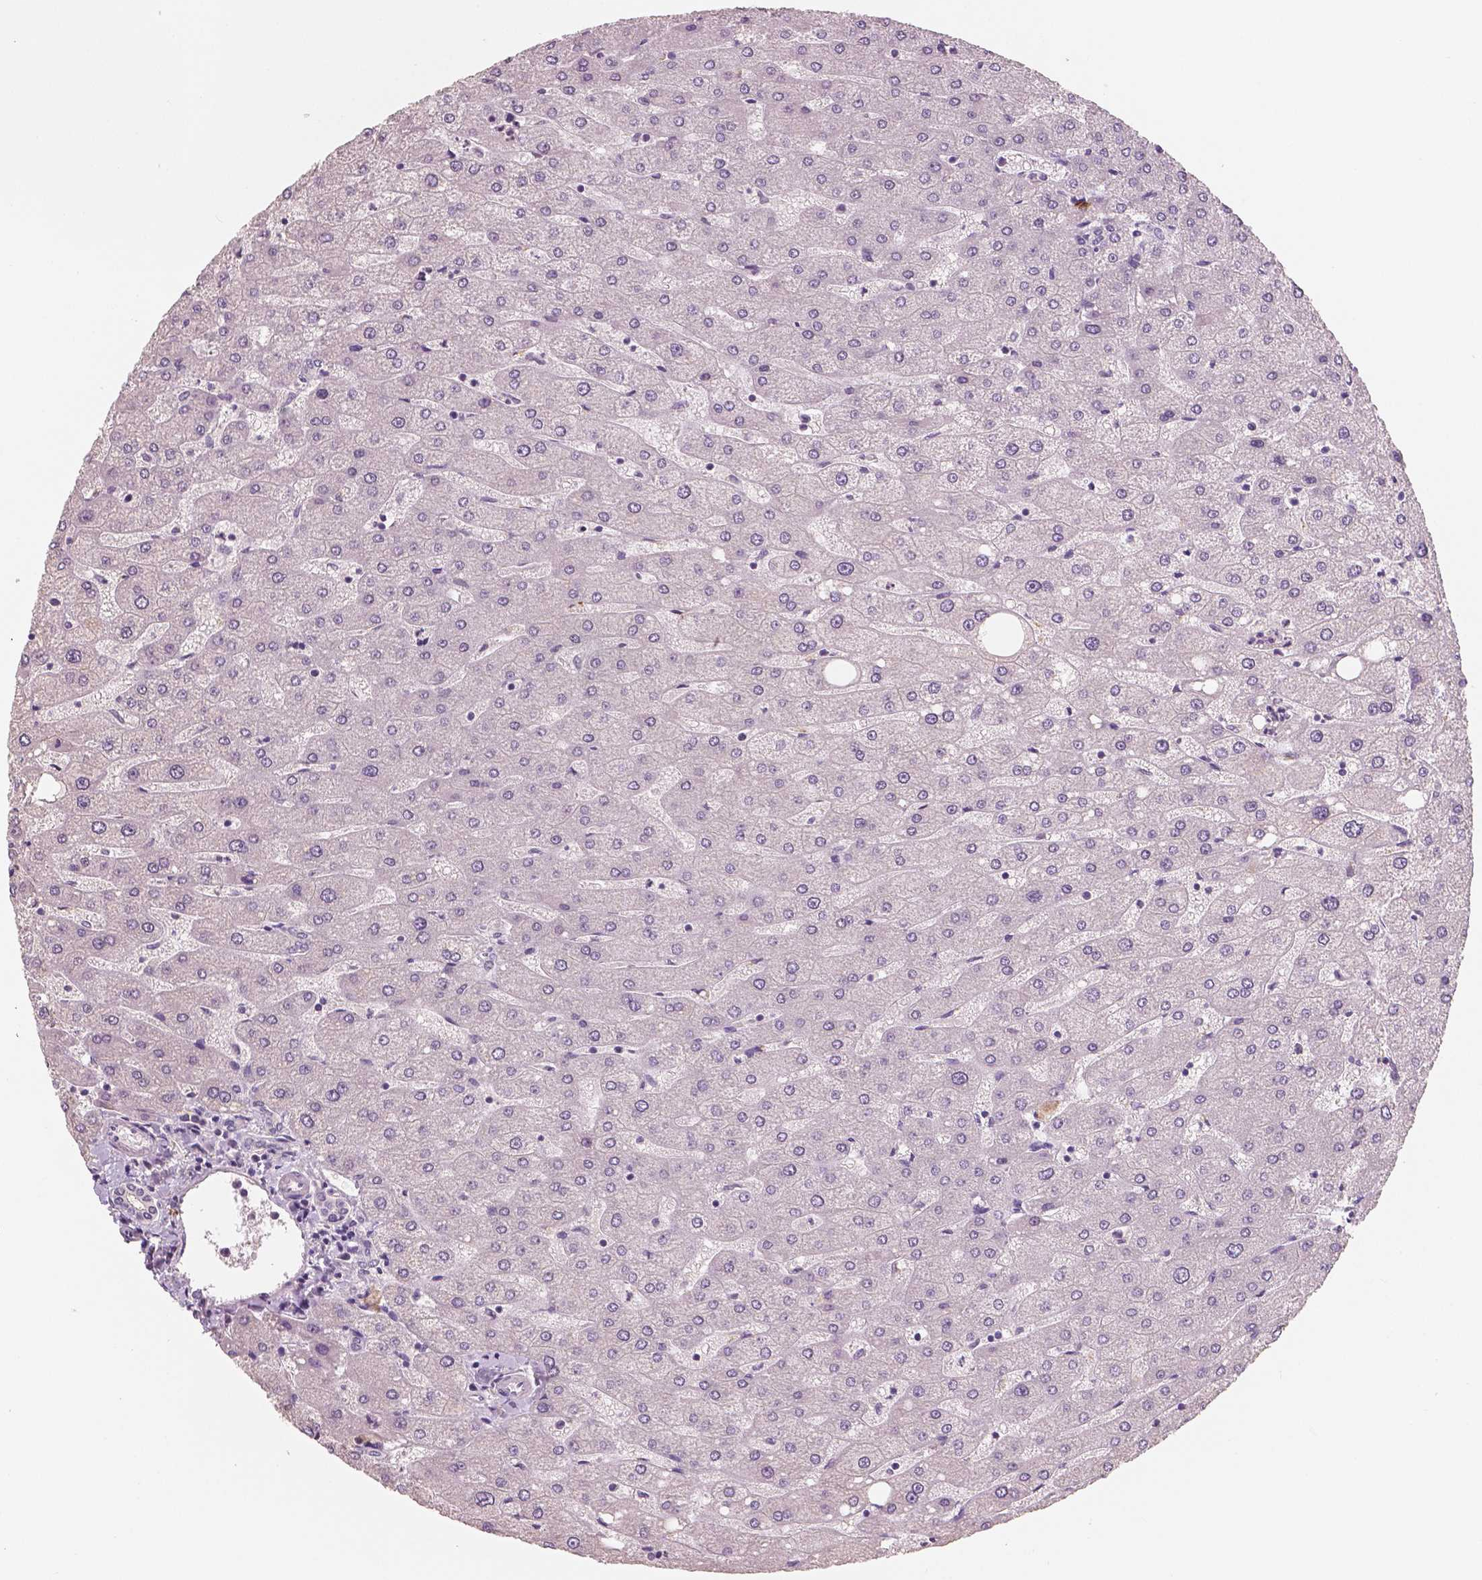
{"staining": {"intensity": "negative", "quantity": "none", "location": "none"}, "tissue": "liver", "cell_type": "Cholangiocytes", "image_type": "normal", "snomed": [{"axis": "morphology", "description": "Normal tissue, NOS"}, {"axis": "topography", "description": "Liver"}], "caption": "The immunohistochemistry (IHC) histopathology image has no significant positivity in cholangiocytes of liver. (Brightfield microscopy of DAB (3,3'-diaminobenzidine) immunohistochemistry (IHC) at high magnification).", "gene": "KIT", "patient": {"sex": "male", "age": 67}}